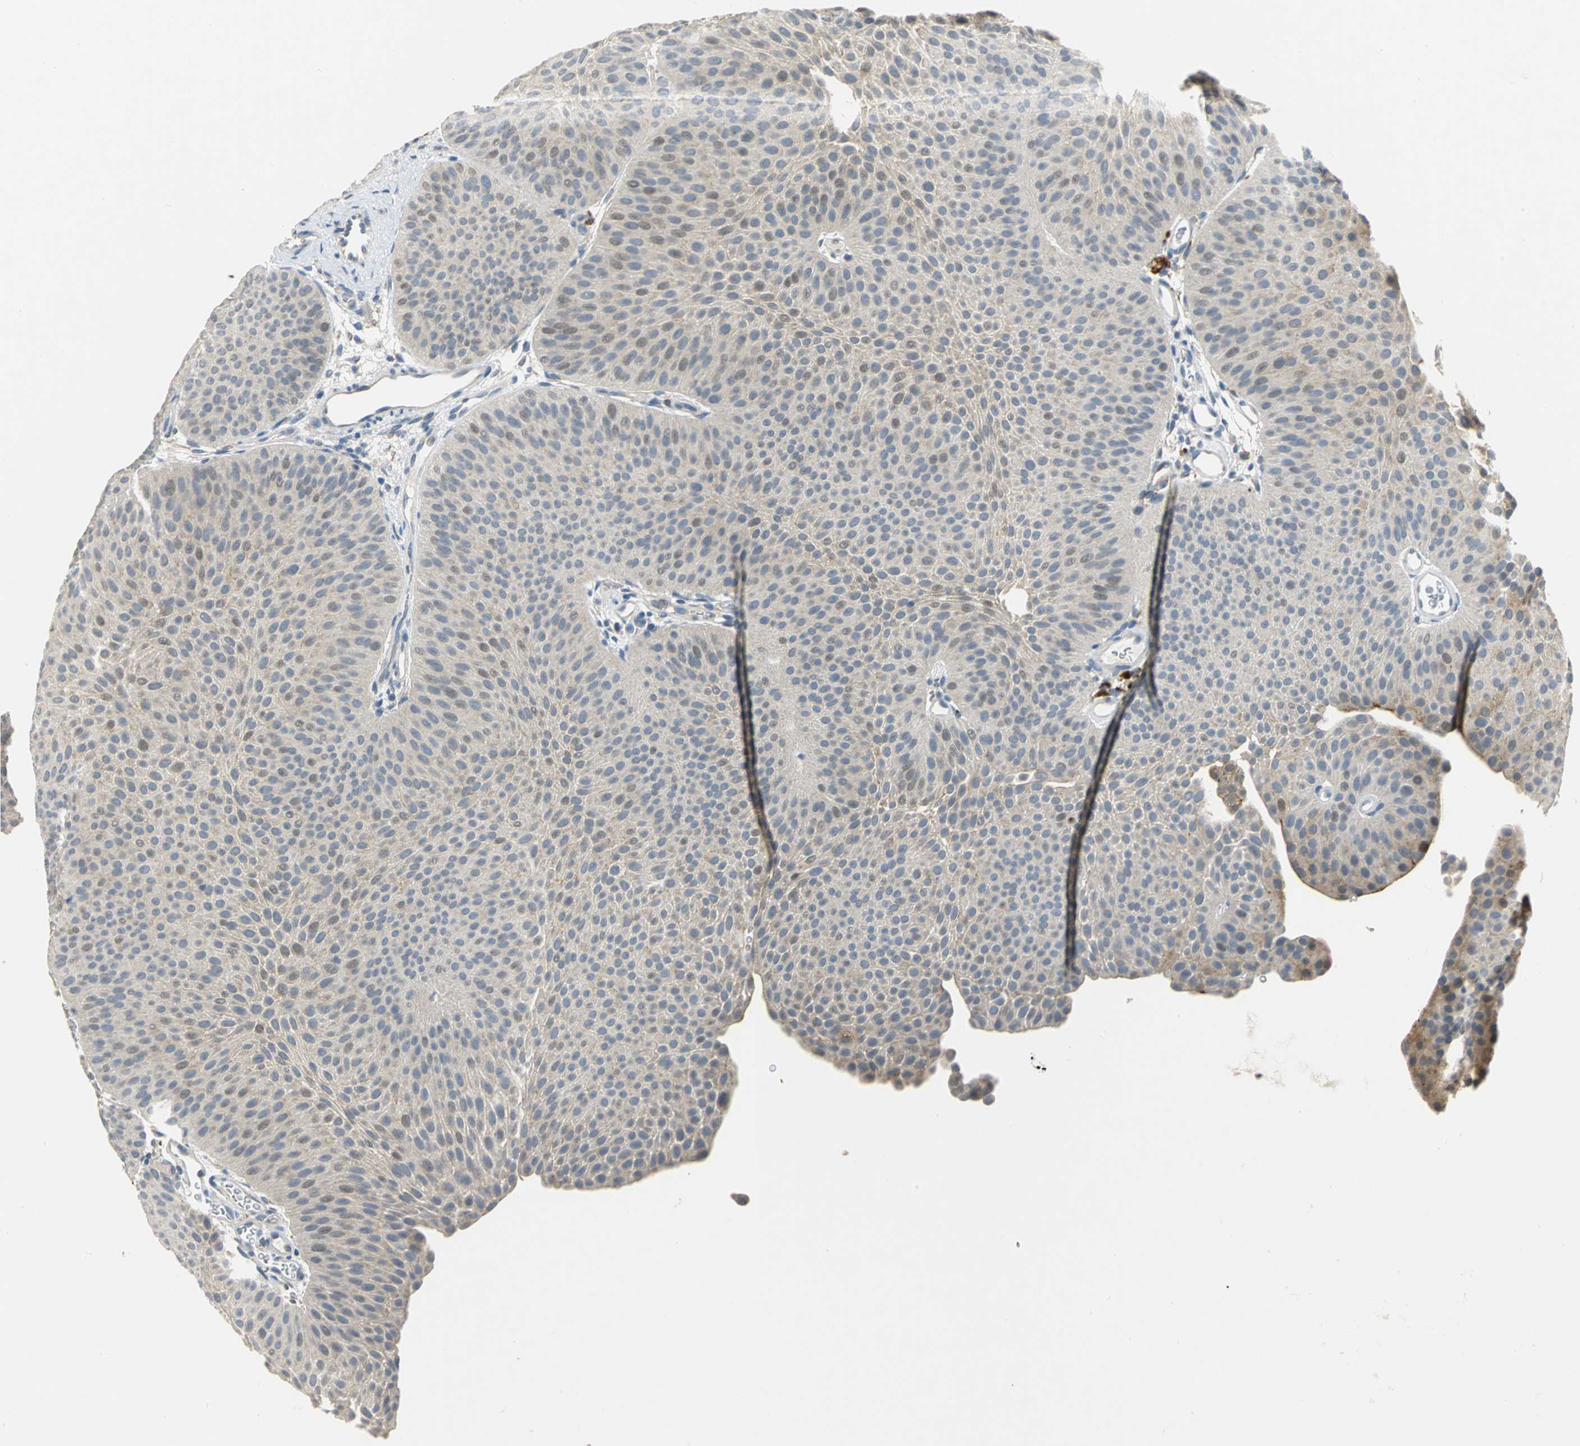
{"staining": {"intensity": "weak", "quantity": "<25%", "location": "cytoplasmic/membranous"}, "tissue": "urothelial cancer", "cell_type": "Tumor cells", "image_type": "cancer", "snomed": [{"axis": "morphology", "description": "Urothelial carcinoma, Low grade"}, {"axis": "topography", "description": "Urinary bladder"}], "caption": "Immunohistochemistry histopathology image of low-grade urothelial carcinoma stained for a protein (brown), which exhibits no staining in tumor cells. (DAB (3,3'-diaminobenzidine) immunohistochemistry (IHC) with hematoxylin counter stain).", "gene": "IL17RB", "patient": {"sex": "female", "age": 60}}